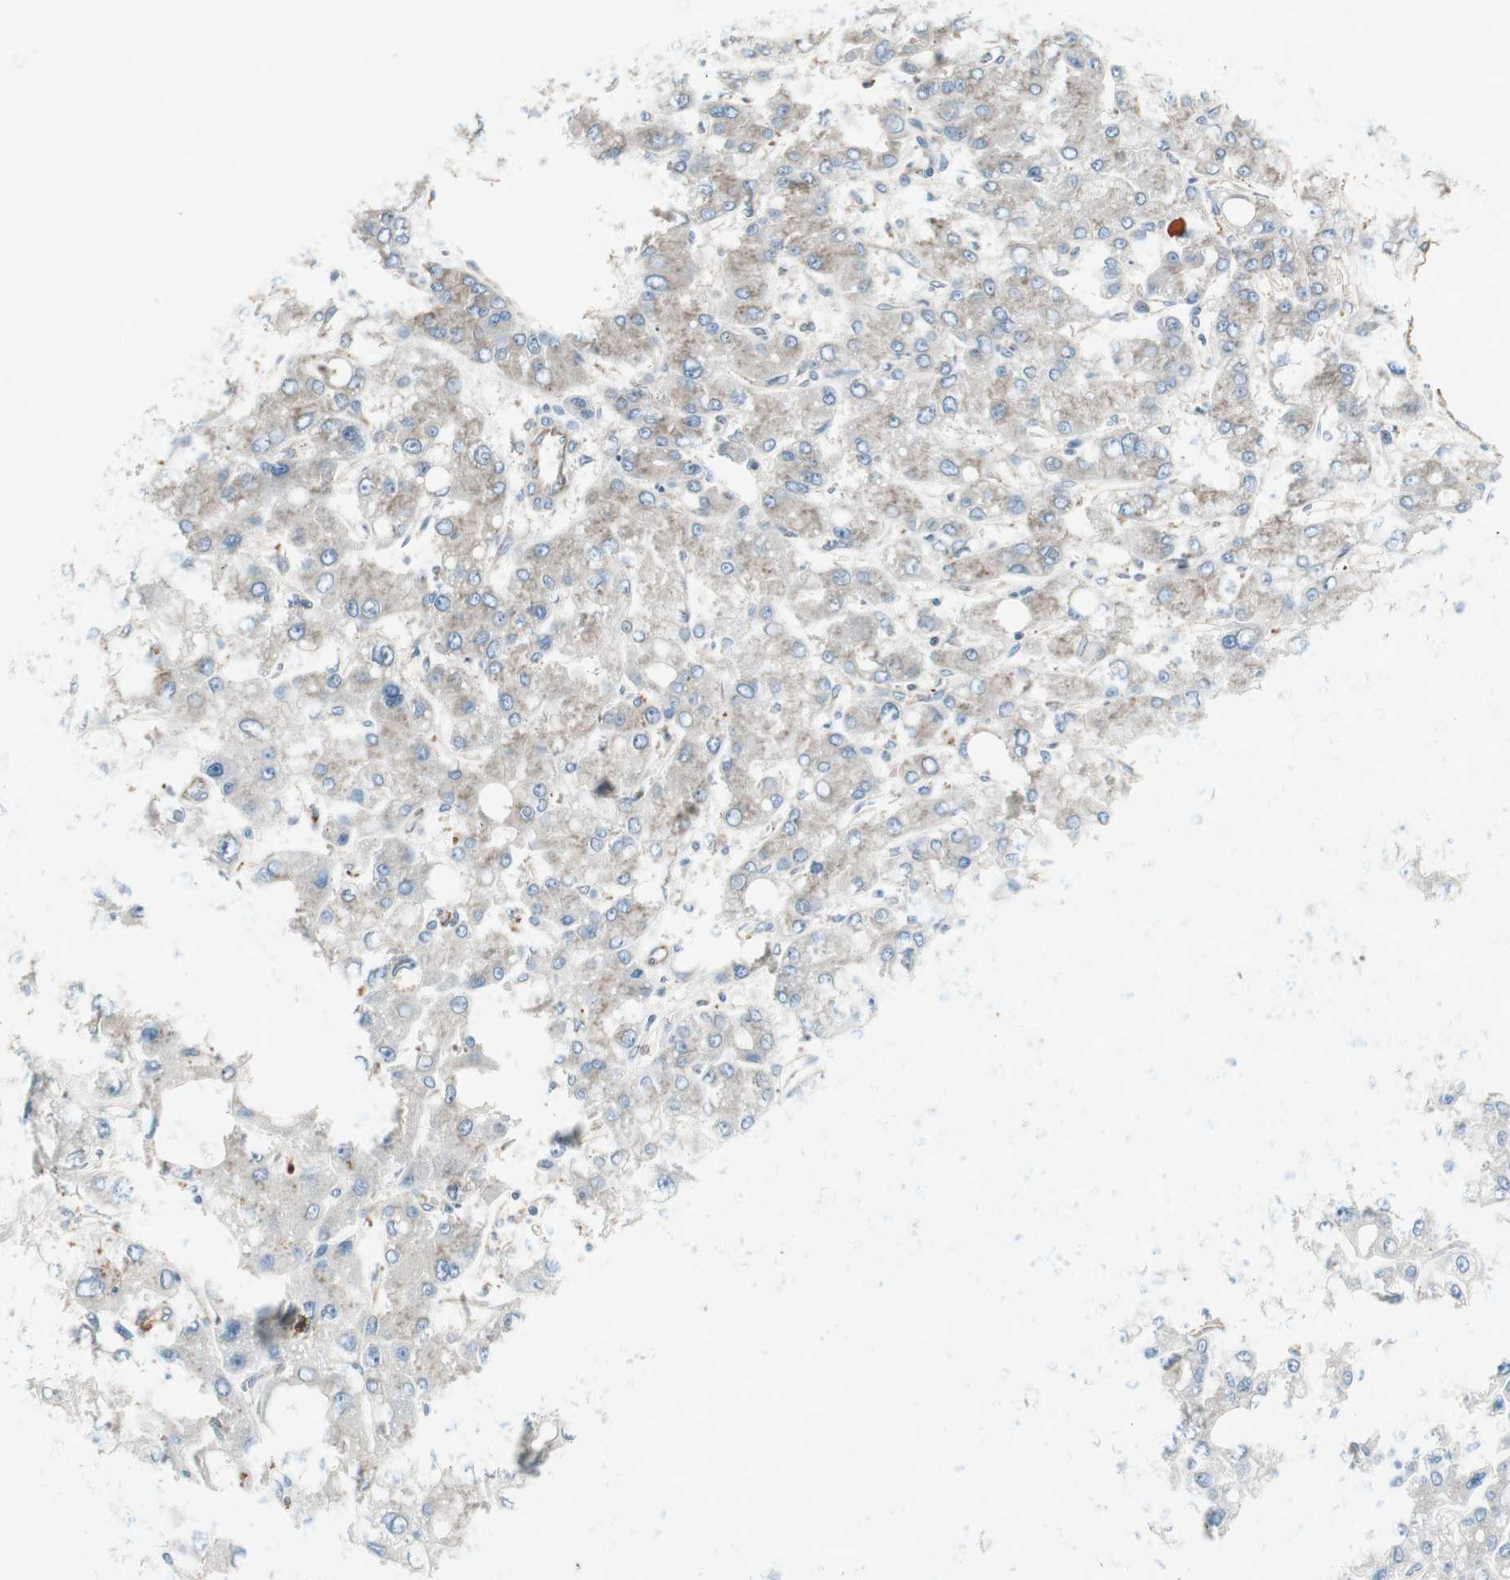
{"staining": {"intensity": "weak", "quantity": "<25%", "location": "cytoplasmic/membranous"}, "tissue": "liver cancer", "cell_type": "Tumor cells", "image_type": "cancer", "snomed": [{"axis": "morphology", "description": "Carcinoma, Hepatocellular, NOS"}, {"axis": "topography", "description": "Liver"}], "caption": "Tumor cells are negative for brown protein staining in liver cancer.", "gene": "CHADL", "patient": {"sex": "male", "age": 55}}